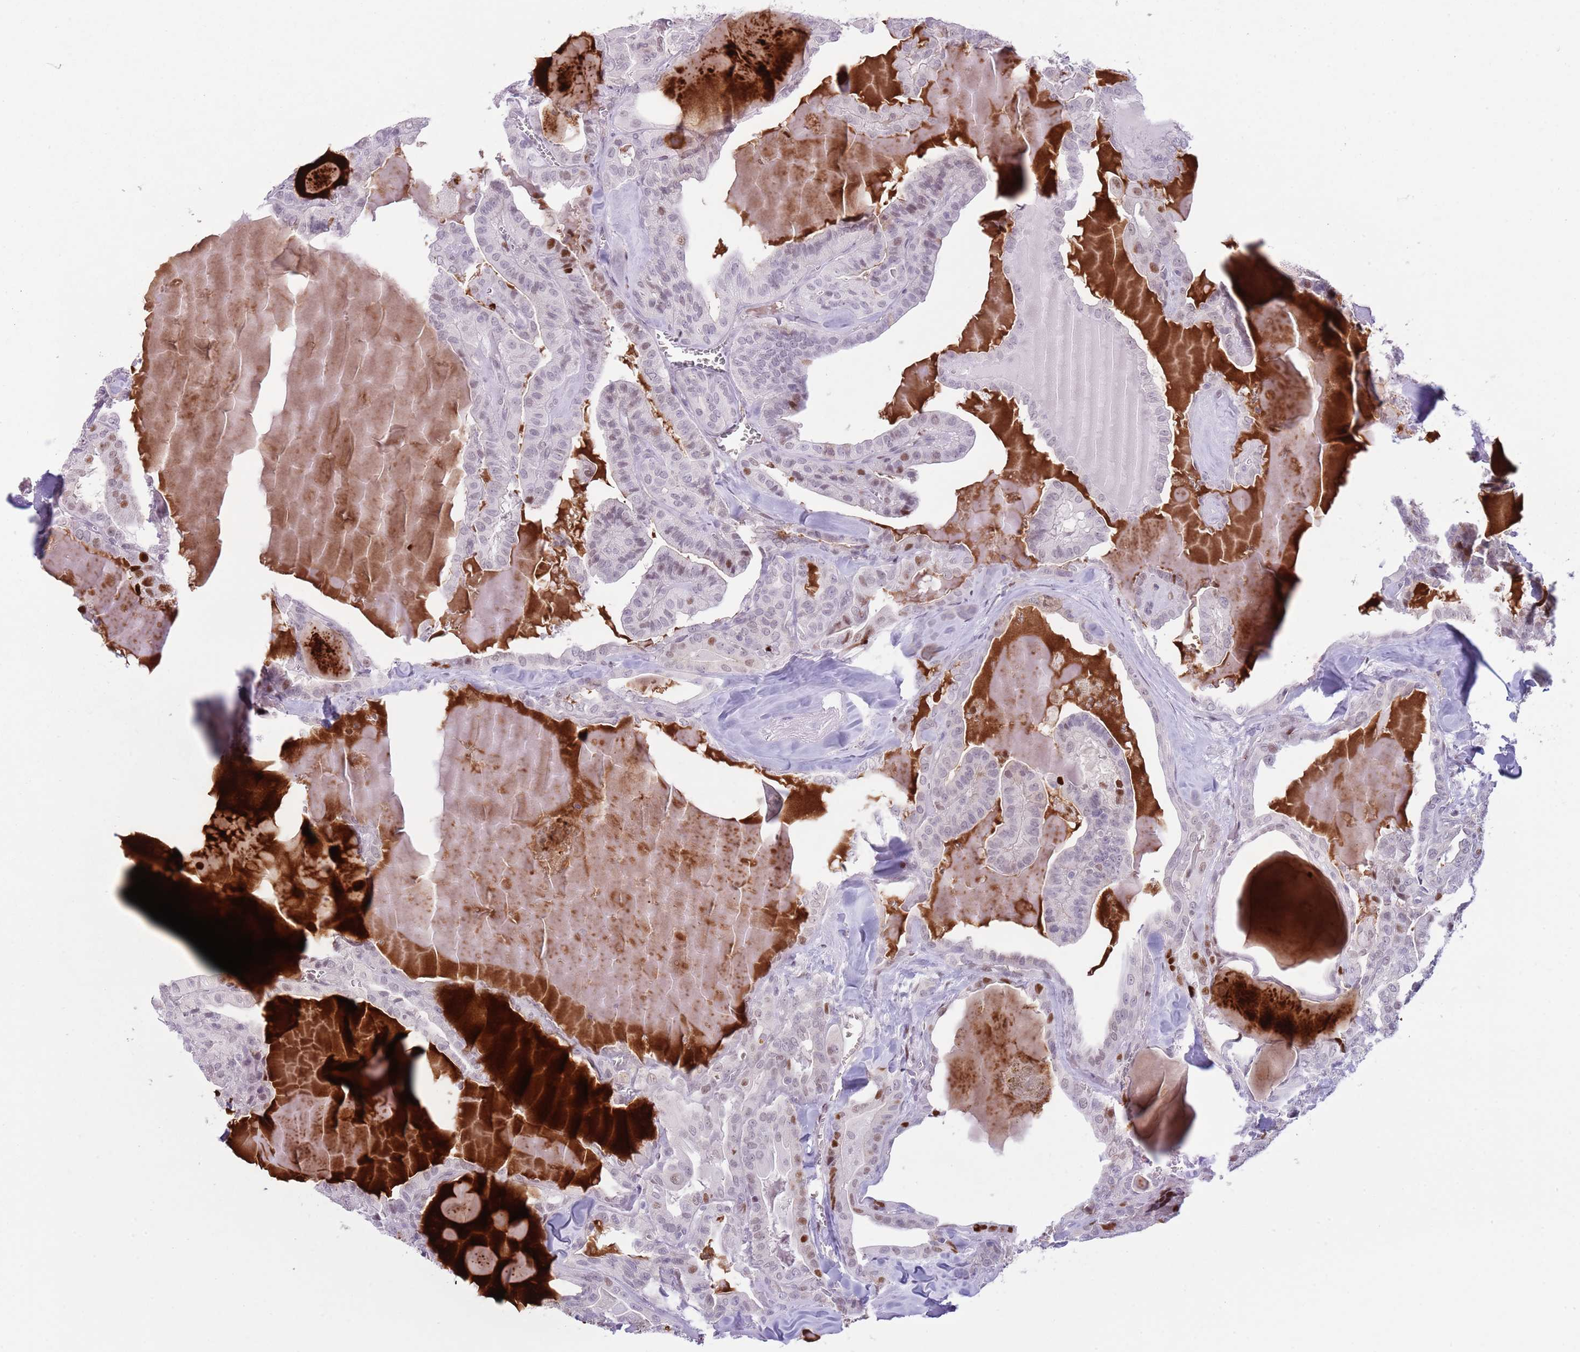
{"staining": {"intensity": "weak", "quantity": "25%-75%", "location": "nuclear"}, "tissue": "thyroid cancer", "cell_type": "Tumor cells", "image_type": "cancer", "snomed": [{"axis": "morphology", "description": "Papillary adenocarcinoma, NOS"}, {"axis": "topography", "description": "Thyroid gland"}], "caption": "DAB (3,3'-diaminobenzidine) immunohistochemical staining of thyroid cancer shows weak nuclear protein positivity in approximately 25%-75% of tumor cells.", "gene": "MFSD10", "patient": {"sex": "male", "age": 52}}